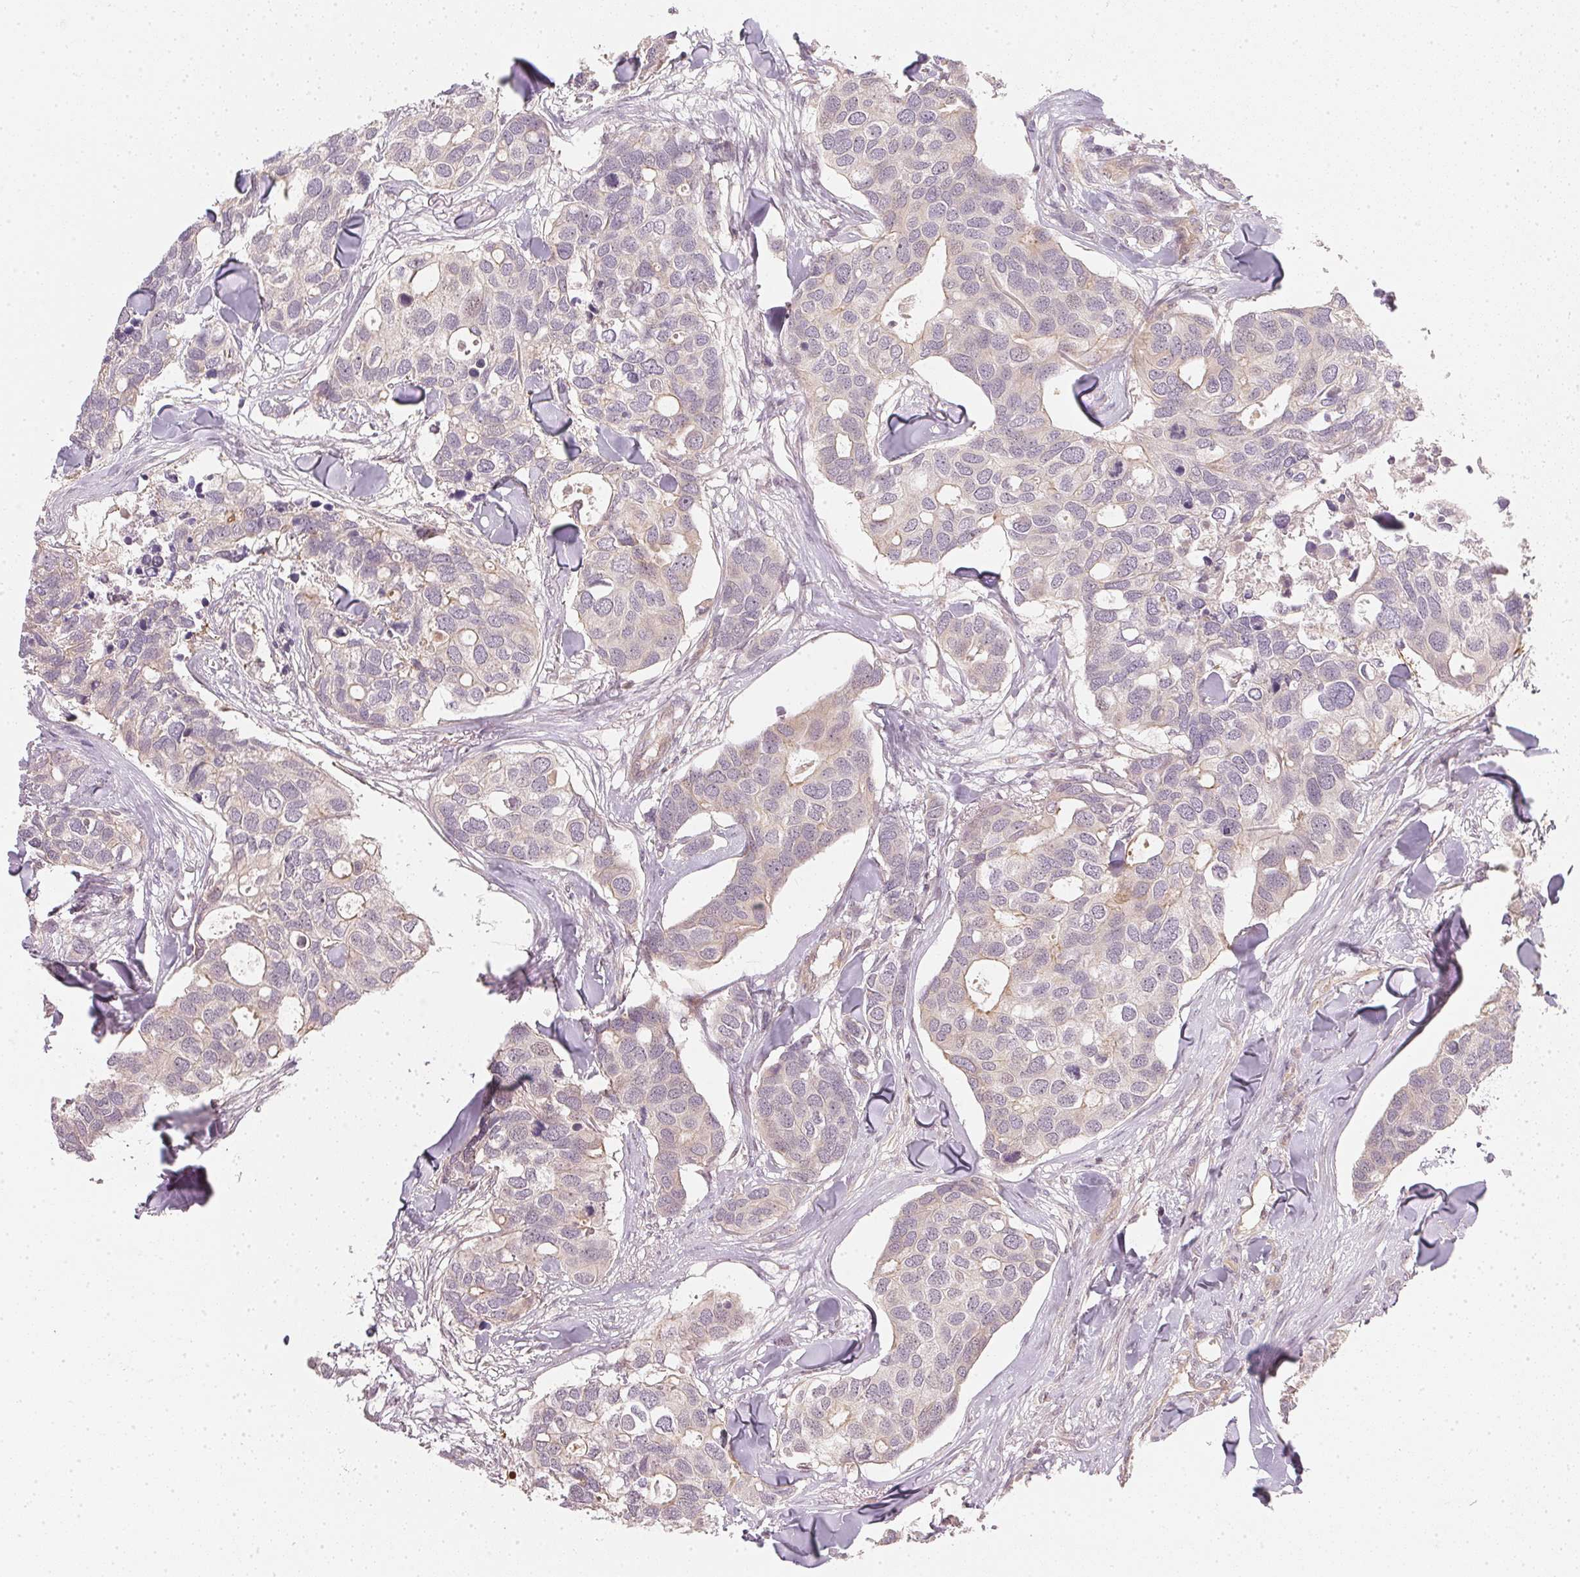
{"staining": {"intensity": "negative", "quantity": "none", "location": "none"}, "tissue": "breast cancer", "cell_type": "Tumor cells", "image_type": "cancer", "snomed": [{"axis": "morphology", "description": "Duct carcinoma"}, {"axis": "topography", "description": "Breast"}], "caption": "High magnification brightfield microscopy of invasive ductal carcinoma (breast) stained with DAB (brown) and counterstained with hematoxylin (blue): tumor cells show no significant expression.", "gene": "WDR54", "patient": {"sex": "female", "age": 83}}